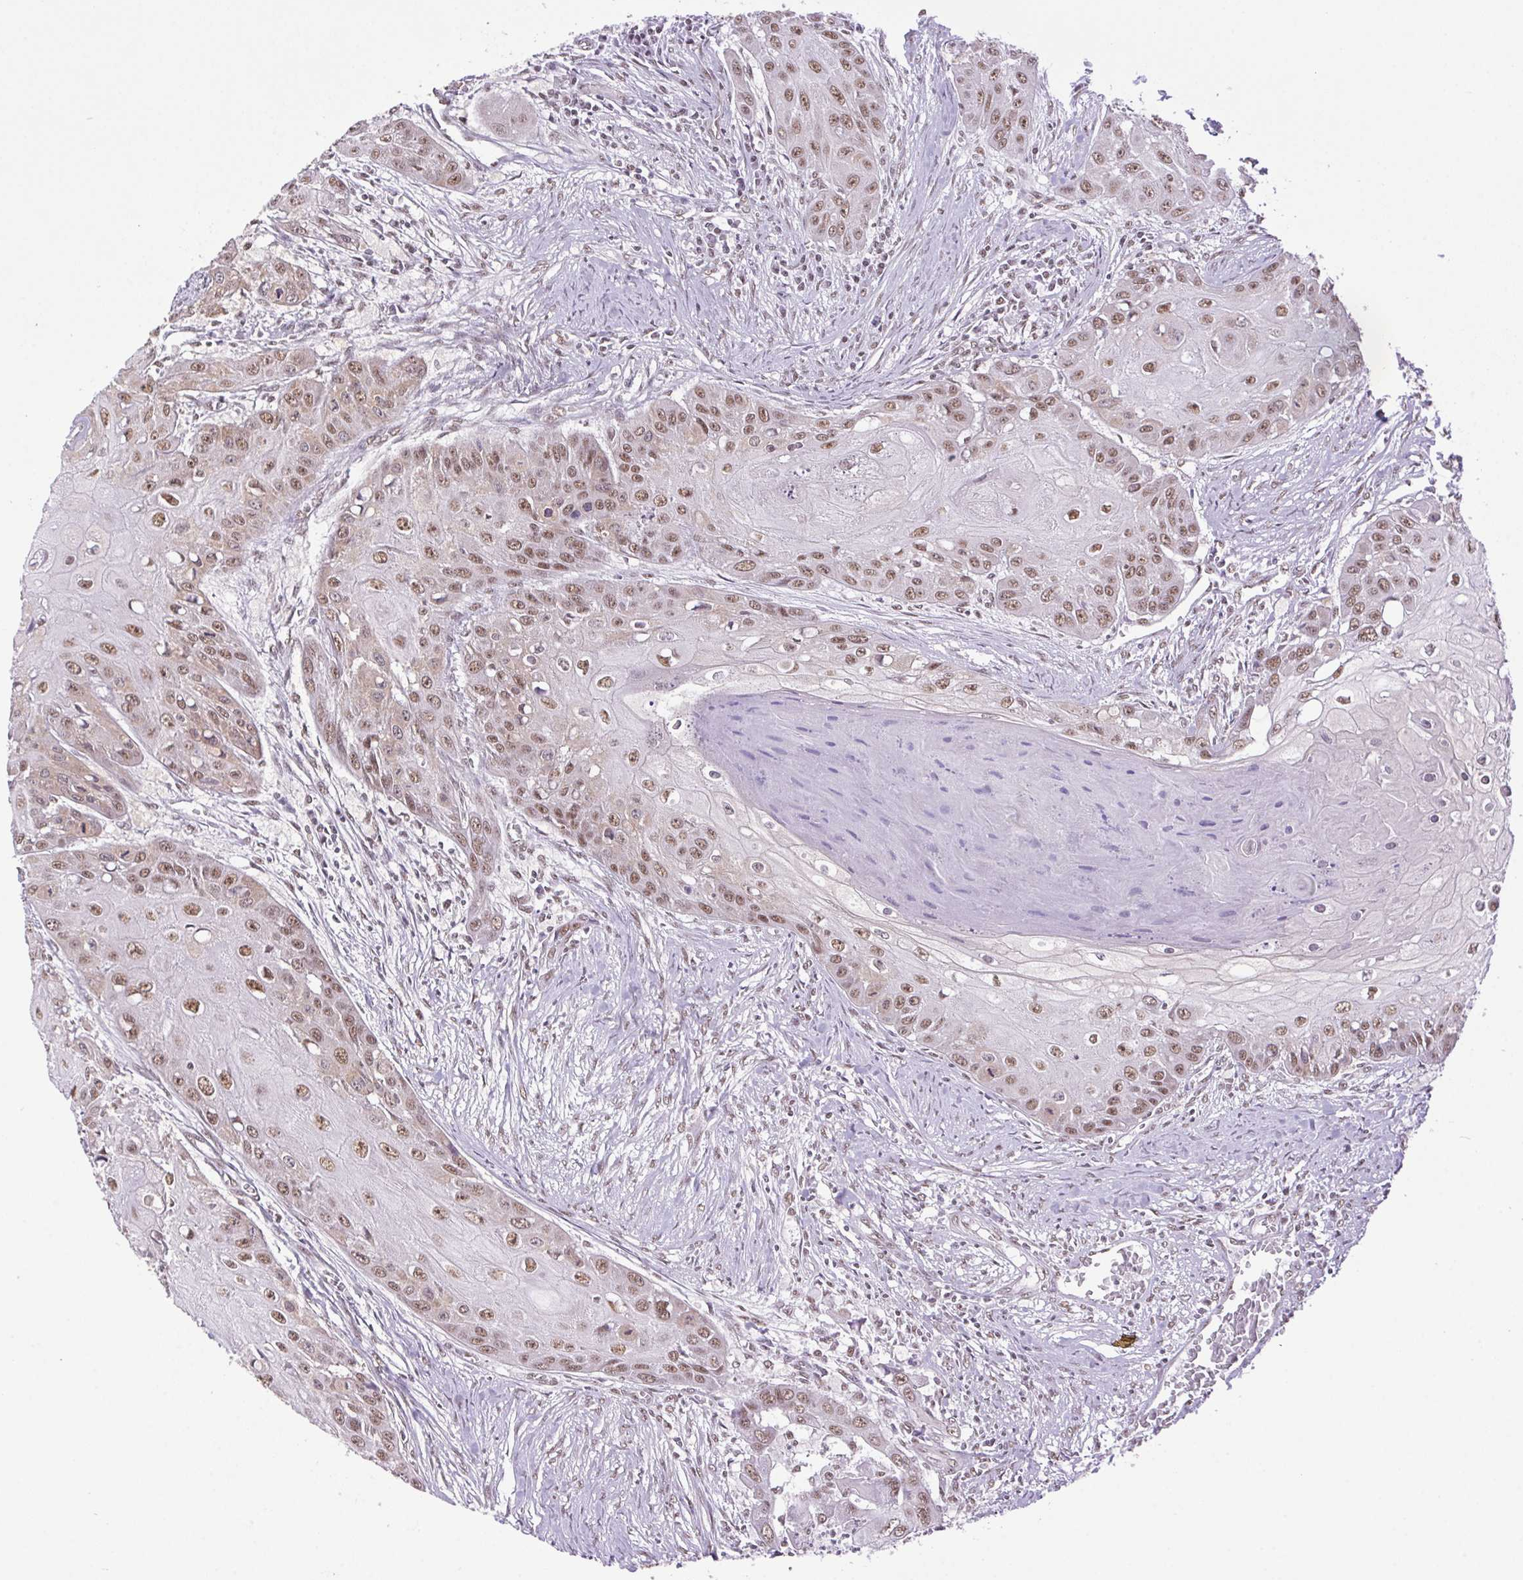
{"staining": {"intensity": "moderate", "quantity": "25%-75%", "location": "nuclear"}, "tissue": "head and neck cancer", "cell_type": "Tumor cells", "image_type": "cancer", "snomed": [{"axis": "morphology", "description": "Squamous cell carcinoma, NOS"}, {"axis": "topography", "description": "Oral tissue"}, {"axis": "topography", "description": "Head-Neck"}], "caption": "Protein analysis of squamous cell carcinoma (head and neck) tissue shows moderate nuclear positivity in approximately 25%-75% of tumor cells.", "gene": "ZNF207", "patient": {"sex": "male", "age": 71}}